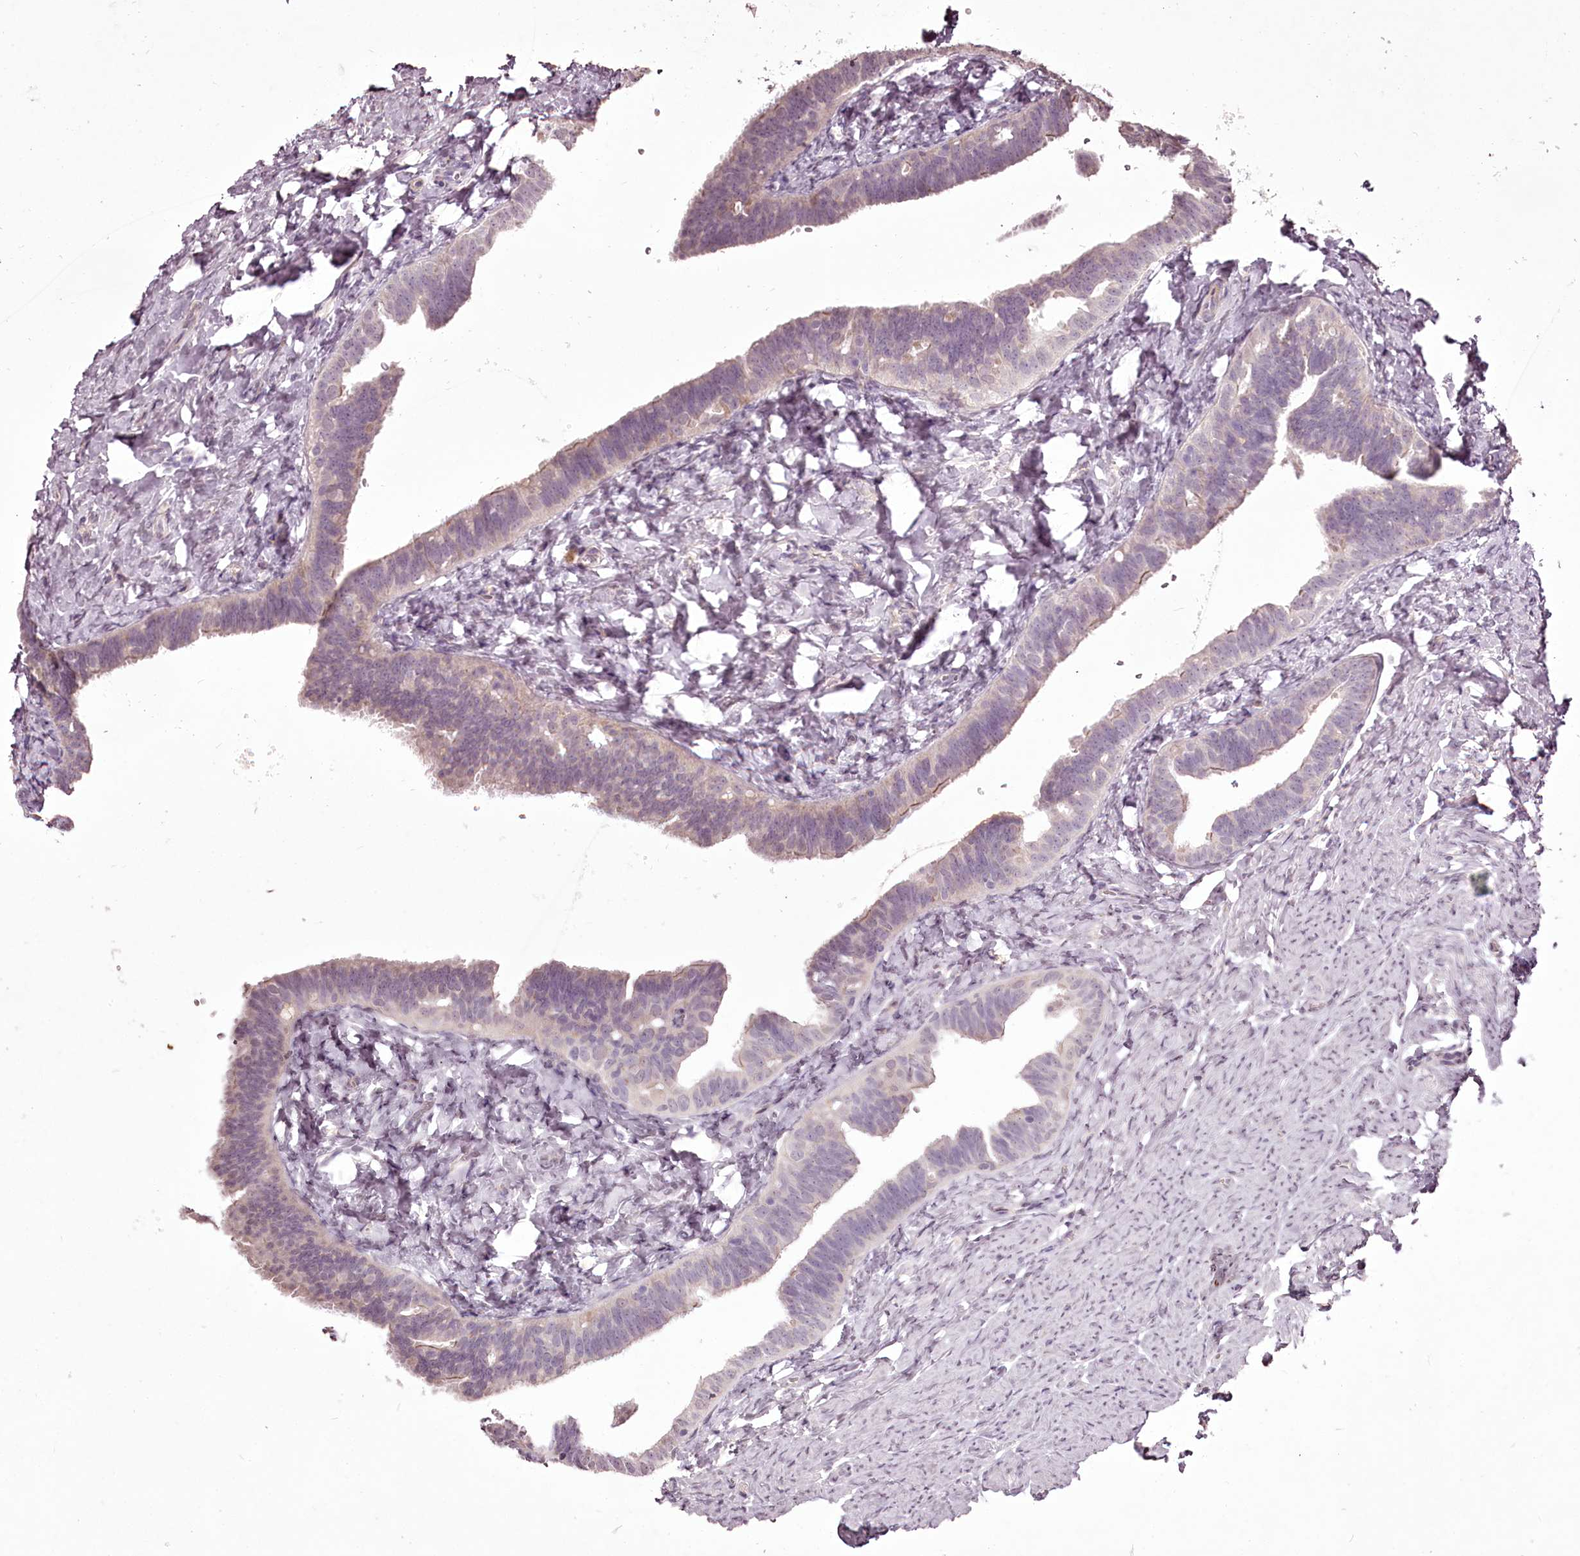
{"staining": {"intensity": "negative", "quantity": "none", "location": "none"}, "tissue": "fallopian tube", "cell_type": "Glandular cells", "image_type": "normal", "snomed": [{"axis": "morphology", "description": "Normal tissue, NOS"}, {"axis": "topography", "description": "Fallopian tube"}], "caption": "A photomicrograph of fallopian tube stained for a protein reveals no brown staining in glandular cells.", "gene": "C1orf56", "patient": {"sex": "female", "age": 39}}